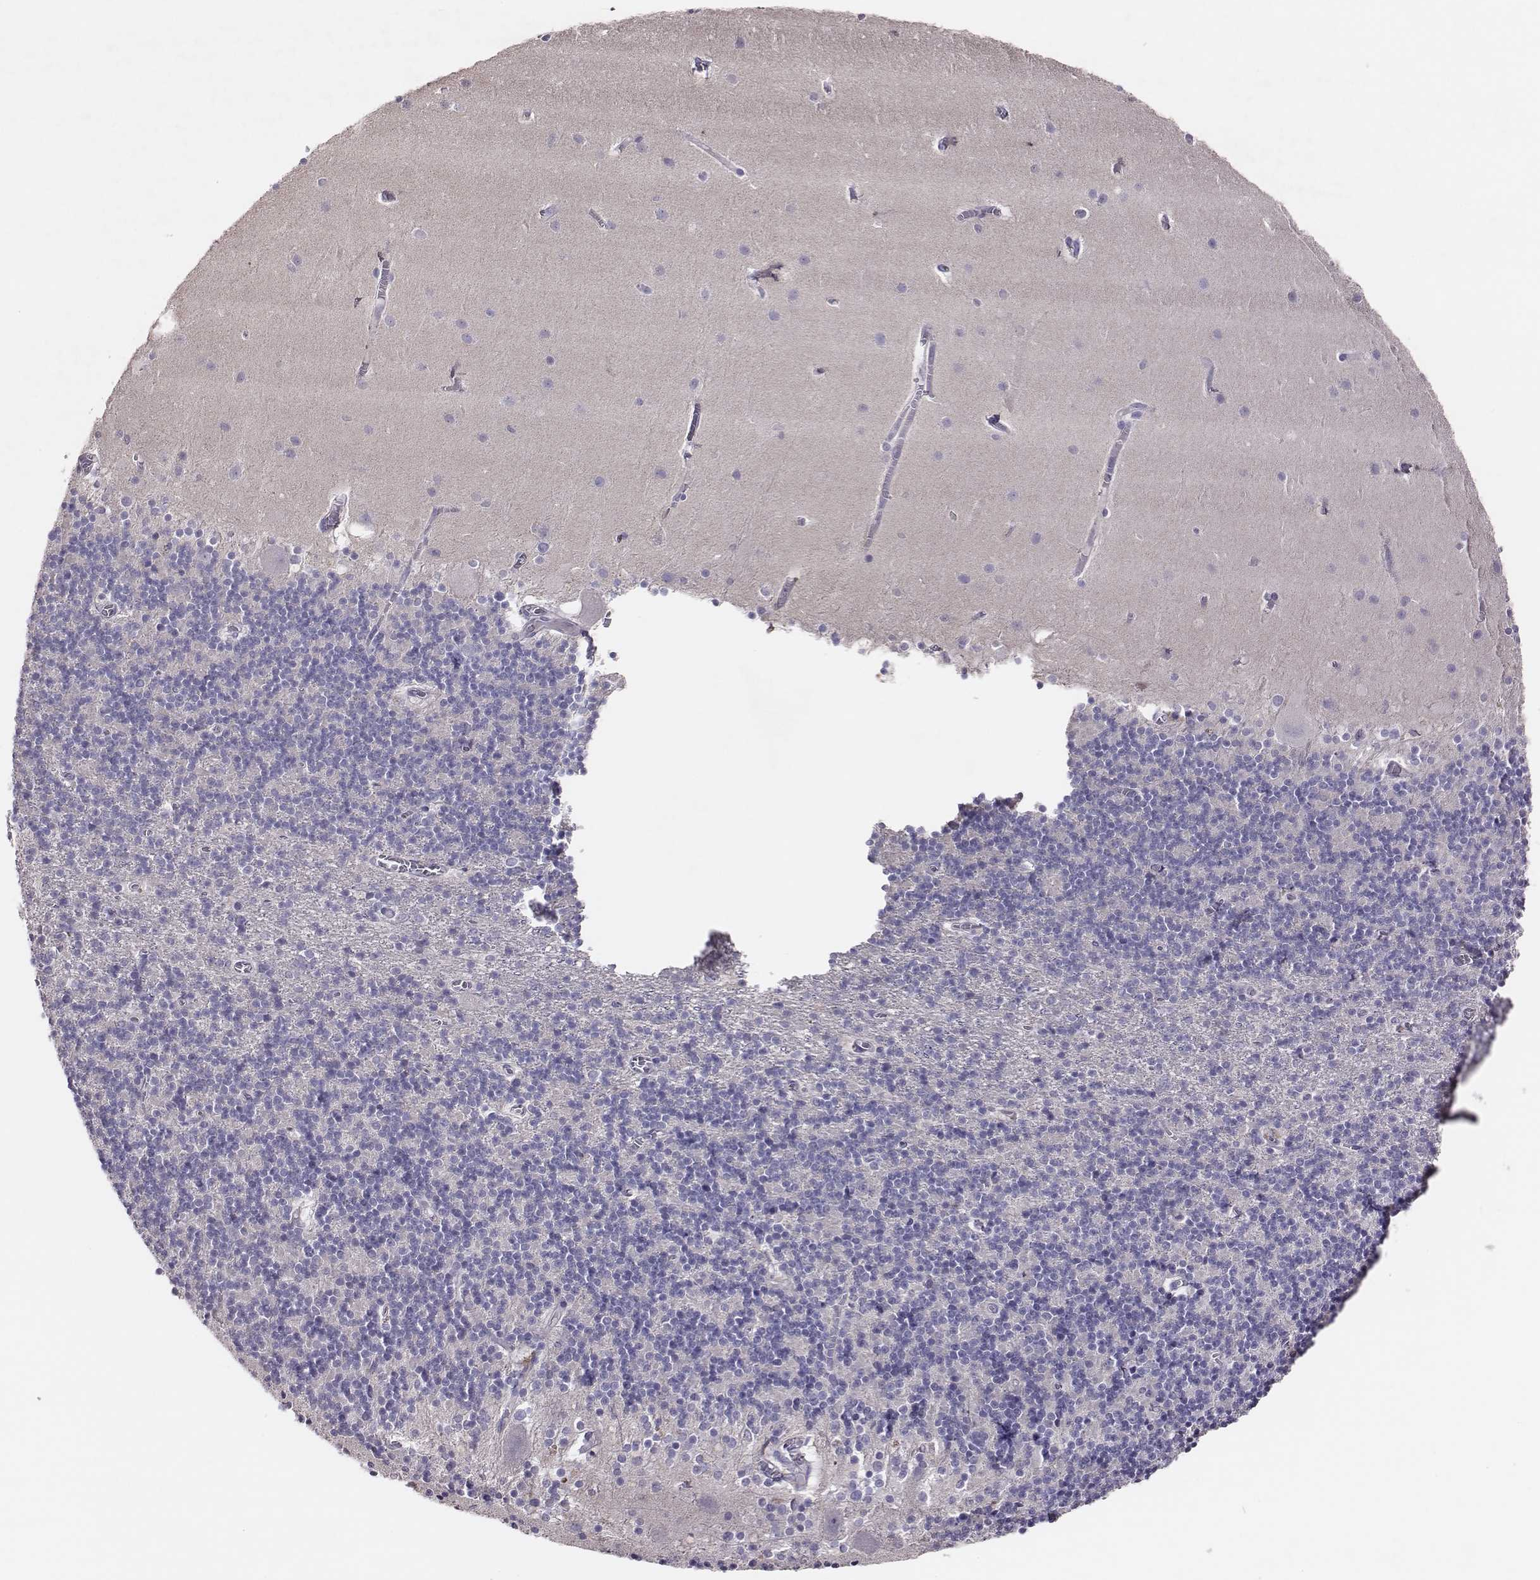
{"staining": {"intensity": "negative", "quantity": "none", "location": "none"}, "tissue": "cerebellum", "cell_type": "Cells in granular layer", "image_type": "normal", "snomed": [{"axis": "morphology", "description": "Normal tissue, NOS"}, {"axis": "topography", "description": "Cerebellum"}], "caption": "A high-resolution photomicrograph shows immunohistochemistry (IHC) staining of benign cerebellum, which demonstrates no significant positivity in cells in granular layer. (DAB IHC, high magnification).", "gene": "P2RY10", "patient": {"sex": "male", "age": 70}}